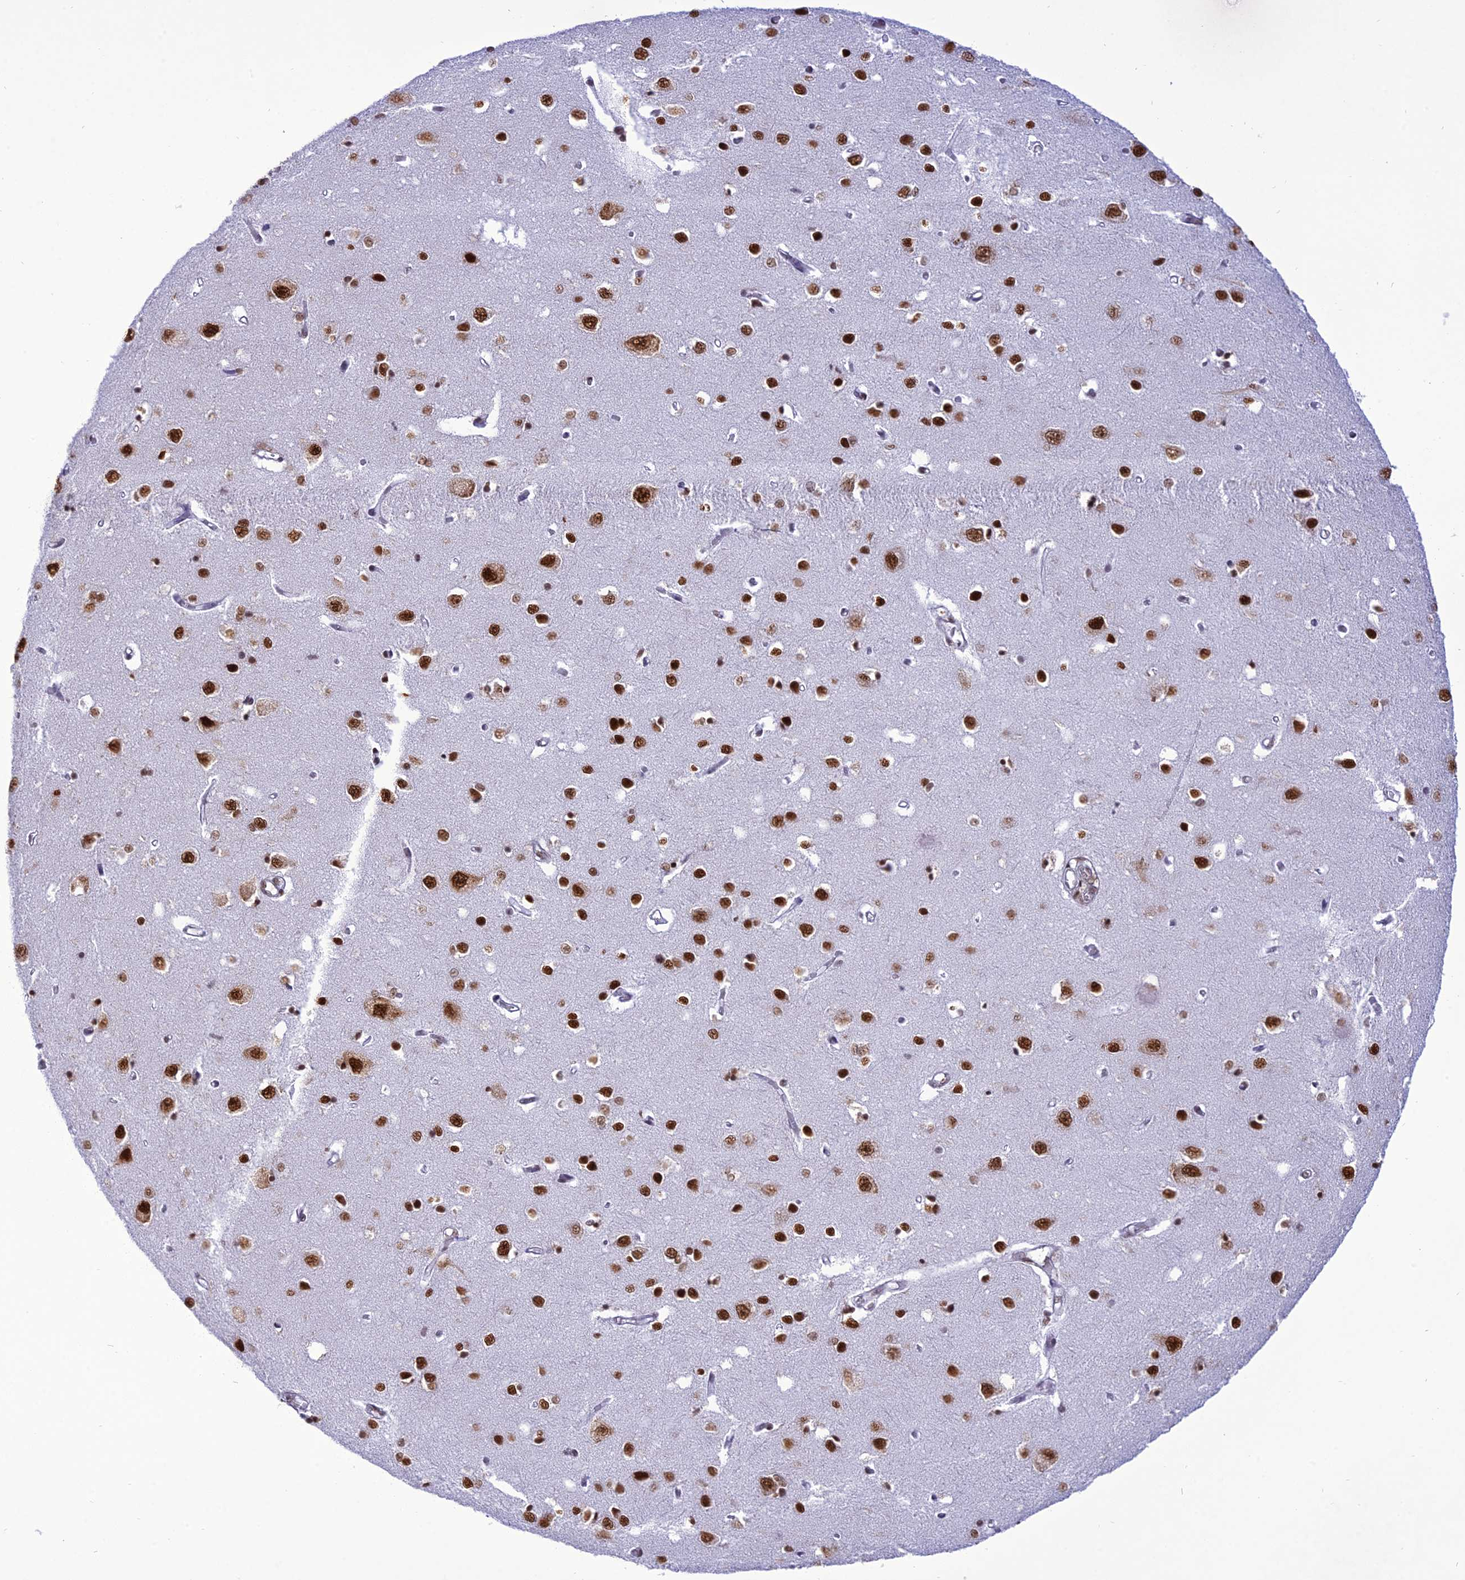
{"staining": {"intensity": "moderate", "quantity": ">75%", "location": "nuclear"}, "tissue": "cerebral cortex", "cell_type": "Endothelial cells", "image_type": "normal", "snomed": [{"axis": "morphology", "description": "Normal tissue, NOS"}, {"axis": "topography", "description": "Cerebral cortex"}], "caption": "Immunohistochemical staining of normal cerebral cortex shows moderate nuclear protein positivity in approximately >75% of endothelial cells. The staining was performed using DAB (3,3'-diaminobenzidine), with brown indicating positive protein expression. Nuclei are stained blue with hematoxylin.", "gene": "DDX1", "patient": {"sex": "female", "age": 64}}